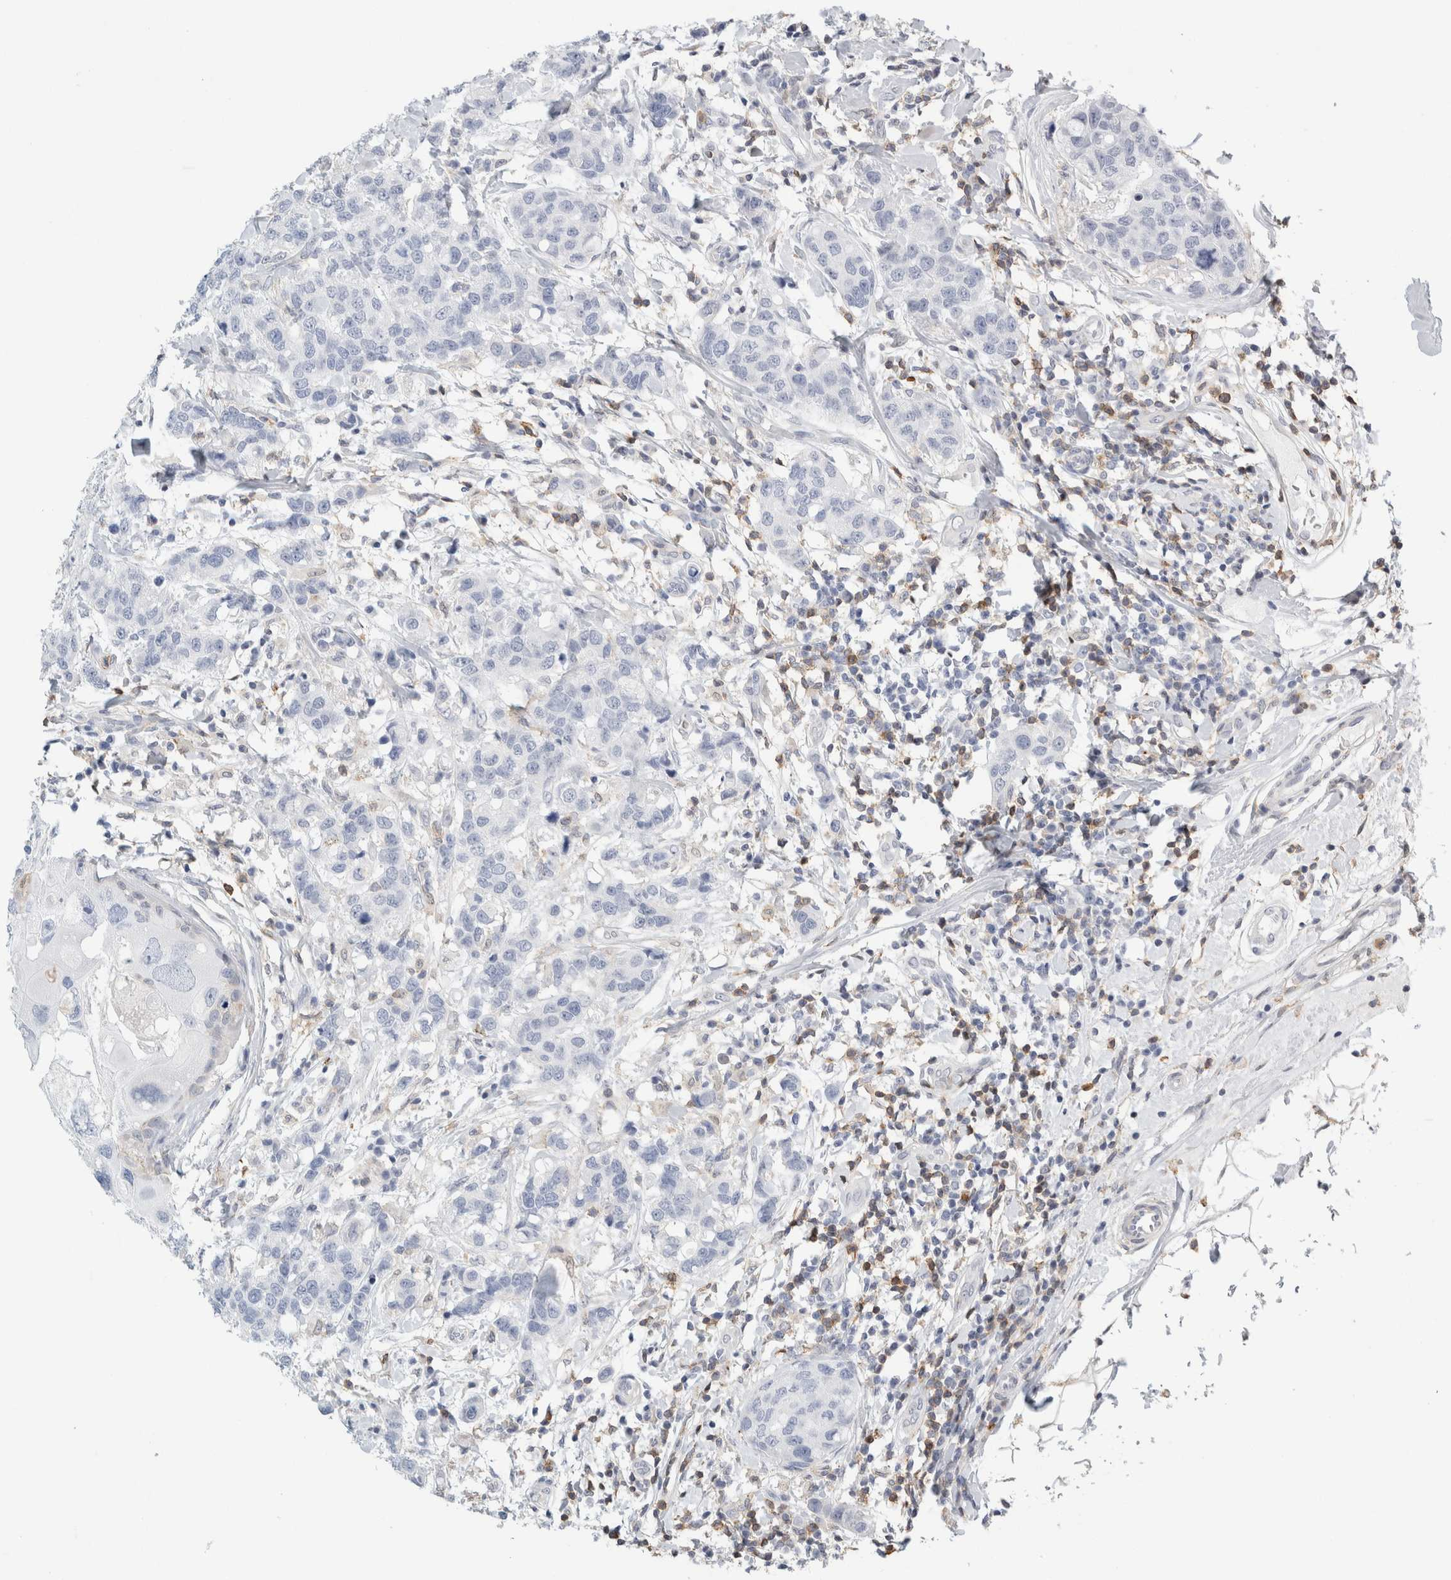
{"staining": {"intensity": "negative", "quantity": "none", "location": "none"}, "tissue": "breast cancer", "cell_type": "Tumor cells", "image_type": "cancer", "snomed": [{"axis": "morphology", "description": "Duct carcinoma"}, {"axis": "topography", "description": "Breast"}], "caption": "Immunohistochemical staining of intraductal carcinoma (breast) demonstrates no significant positivity in tumor cells.", "gene": "P2RY2", "patient": {"sex": "female", "age": 27}}